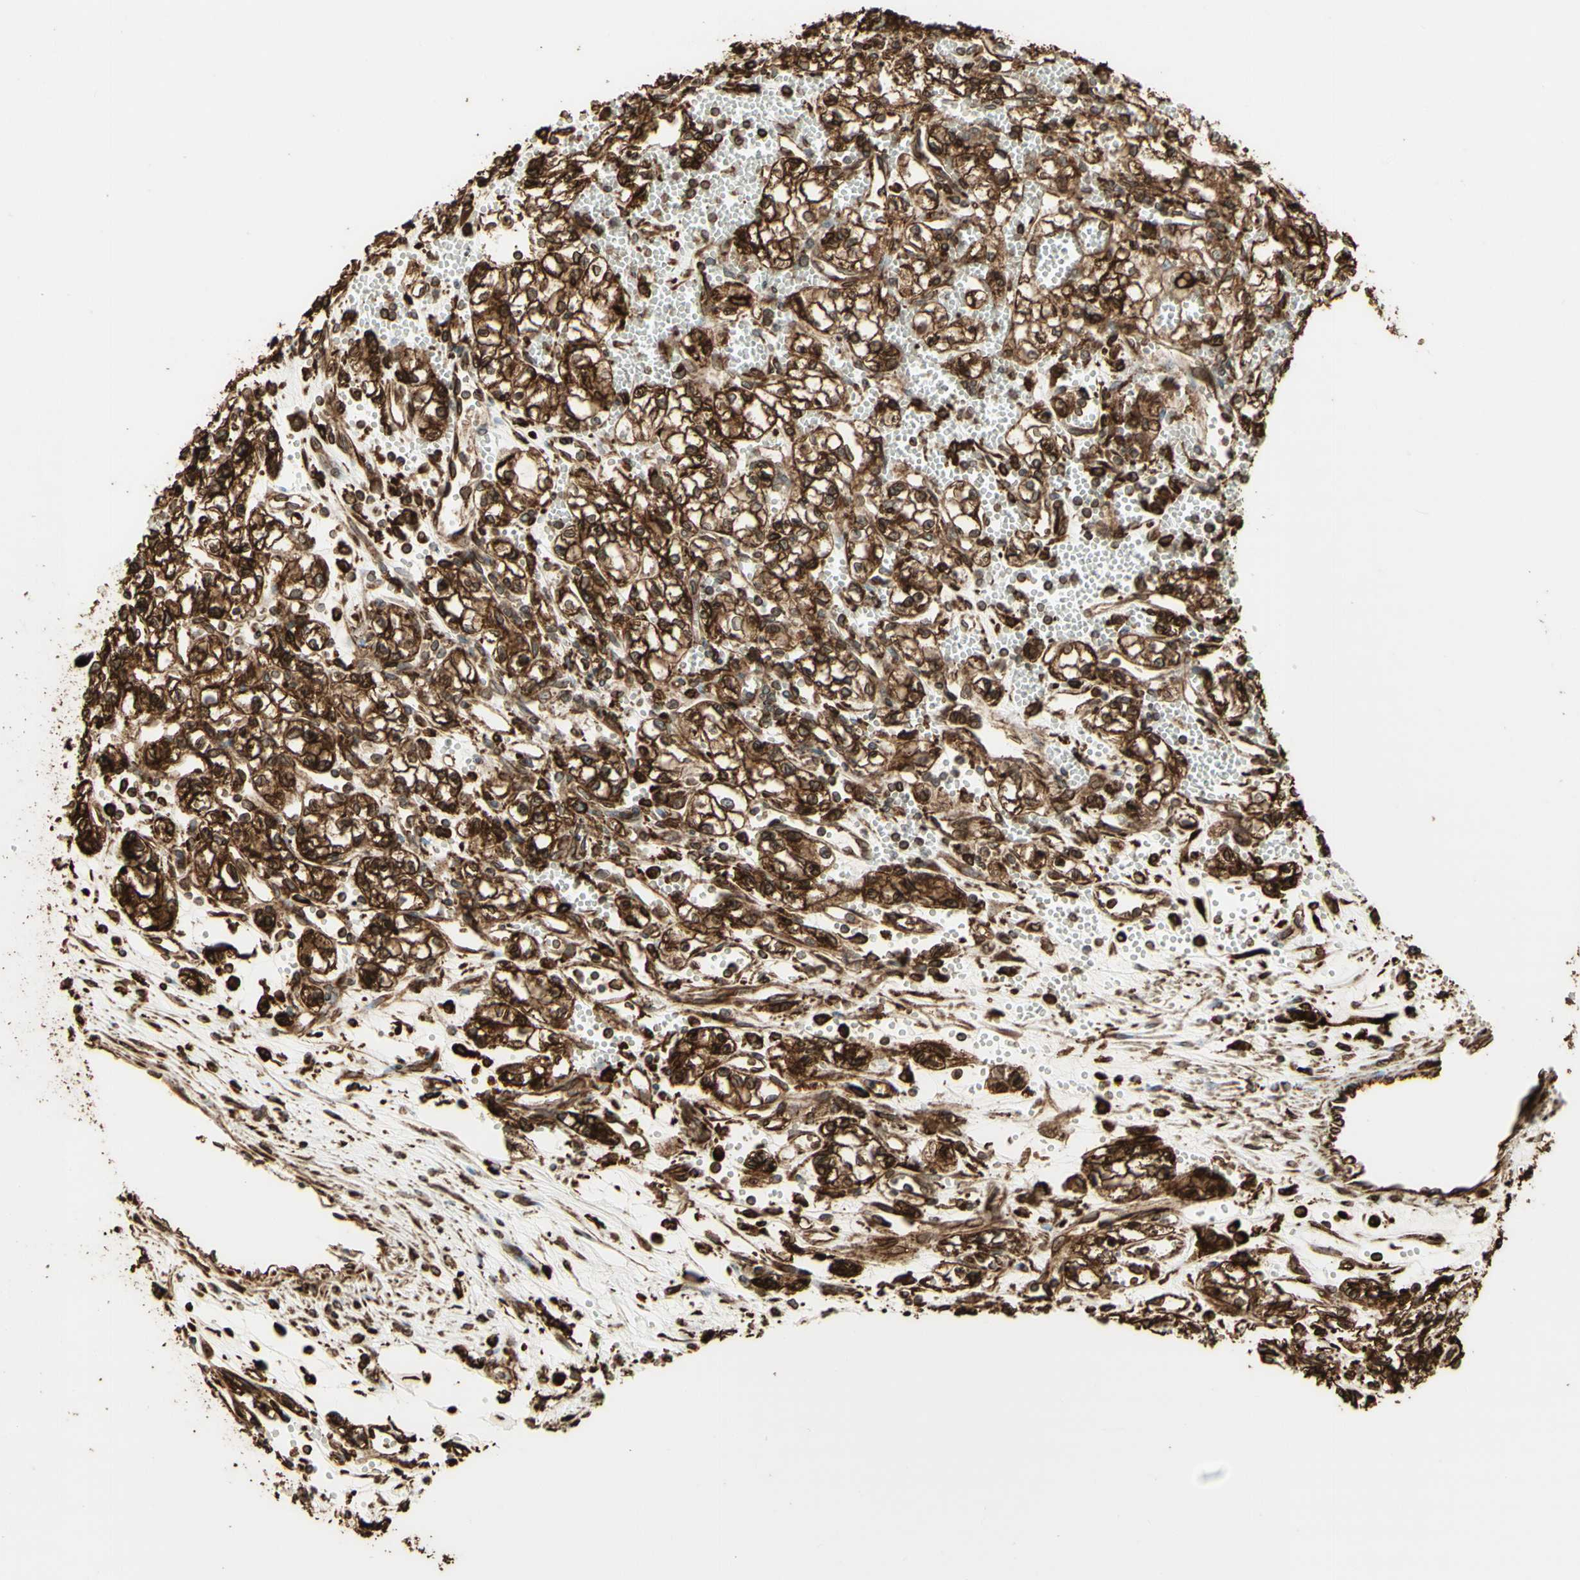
{"staining": {"intensity": "strong", "quantity": ">75%", "location": "cytoplasmic/membranous"}, "tissue": "renal cancer", "cell_type": "Tumor cells", "image_type": "cancer", "snomed": [{"axis": "morphology", "description": "Normal tissue, NOS"}, {"axis": "morphology", "description": "Adenocarcinoma, NOS"}, {"axis": "topography", "description": "Kidney"}], "caption": "Strong cytoplasmic/membranous protein positivity is present in approximately >75% of tumor cells in renal cancer.", "gene": "CANX", "patient": {"sex": "male", "age": 59}}